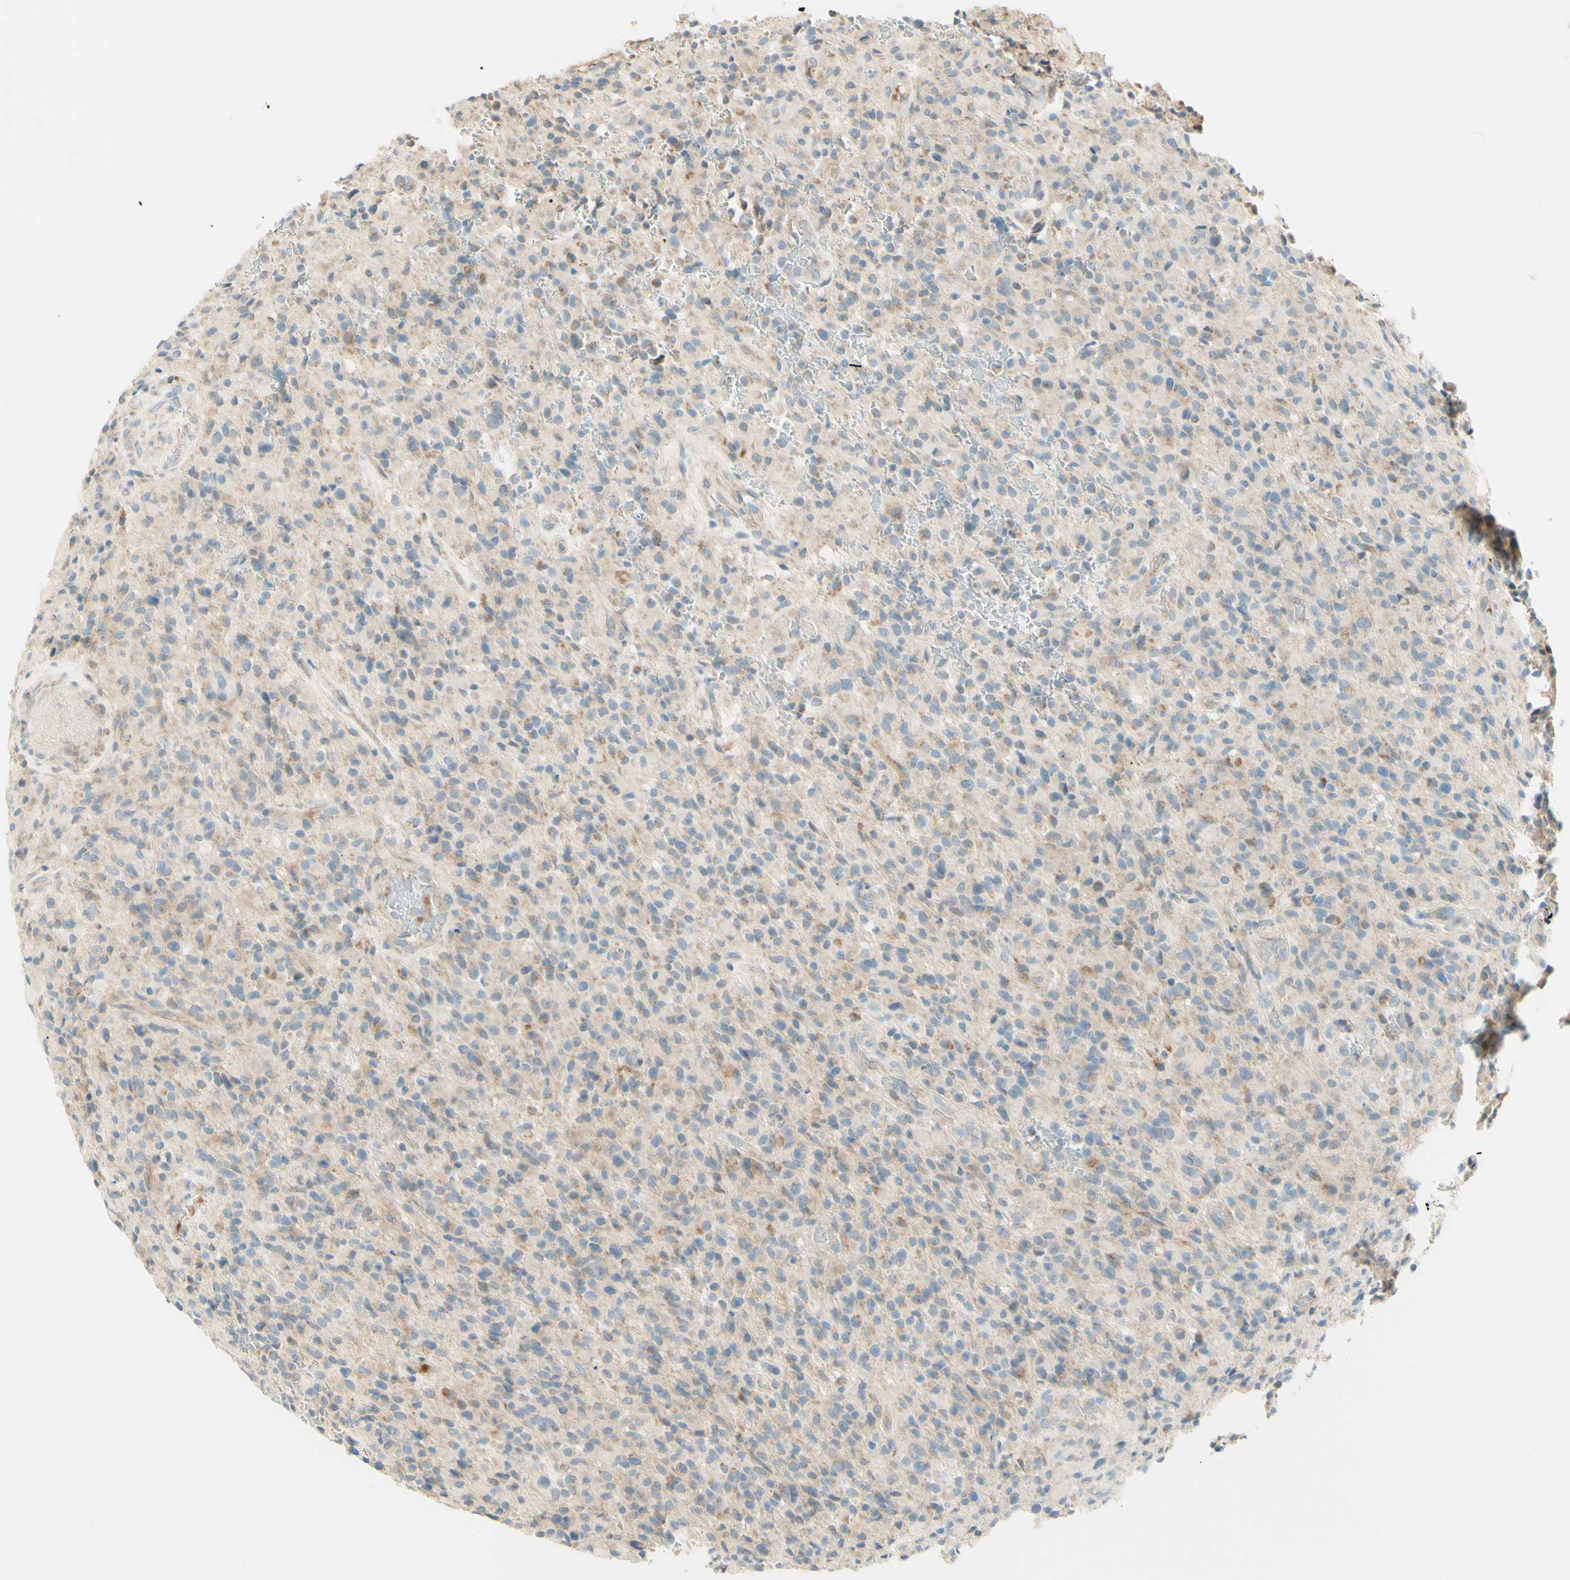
{"staining": {"intensity": "weak", "quantity": "25%-75%", "location": "cytoplasmic/membranous"}, "tissue": "glioma", "cell_type": "Tumor cells", "image_type": "cancer", "snomed": [{"axis": "morphology", "description": "Glioma, malignant, High grade"}, {"axis": "topography", "description": "Brain"}], "caption": "IHC of human malignant glioma (high-grade) exhibits low levels of weak cytoplasmic/membranous staining in approximately 25%-75% of tumor cells.", "gene": "PROM1", "patient": {"sex": "male", "age": 71}}